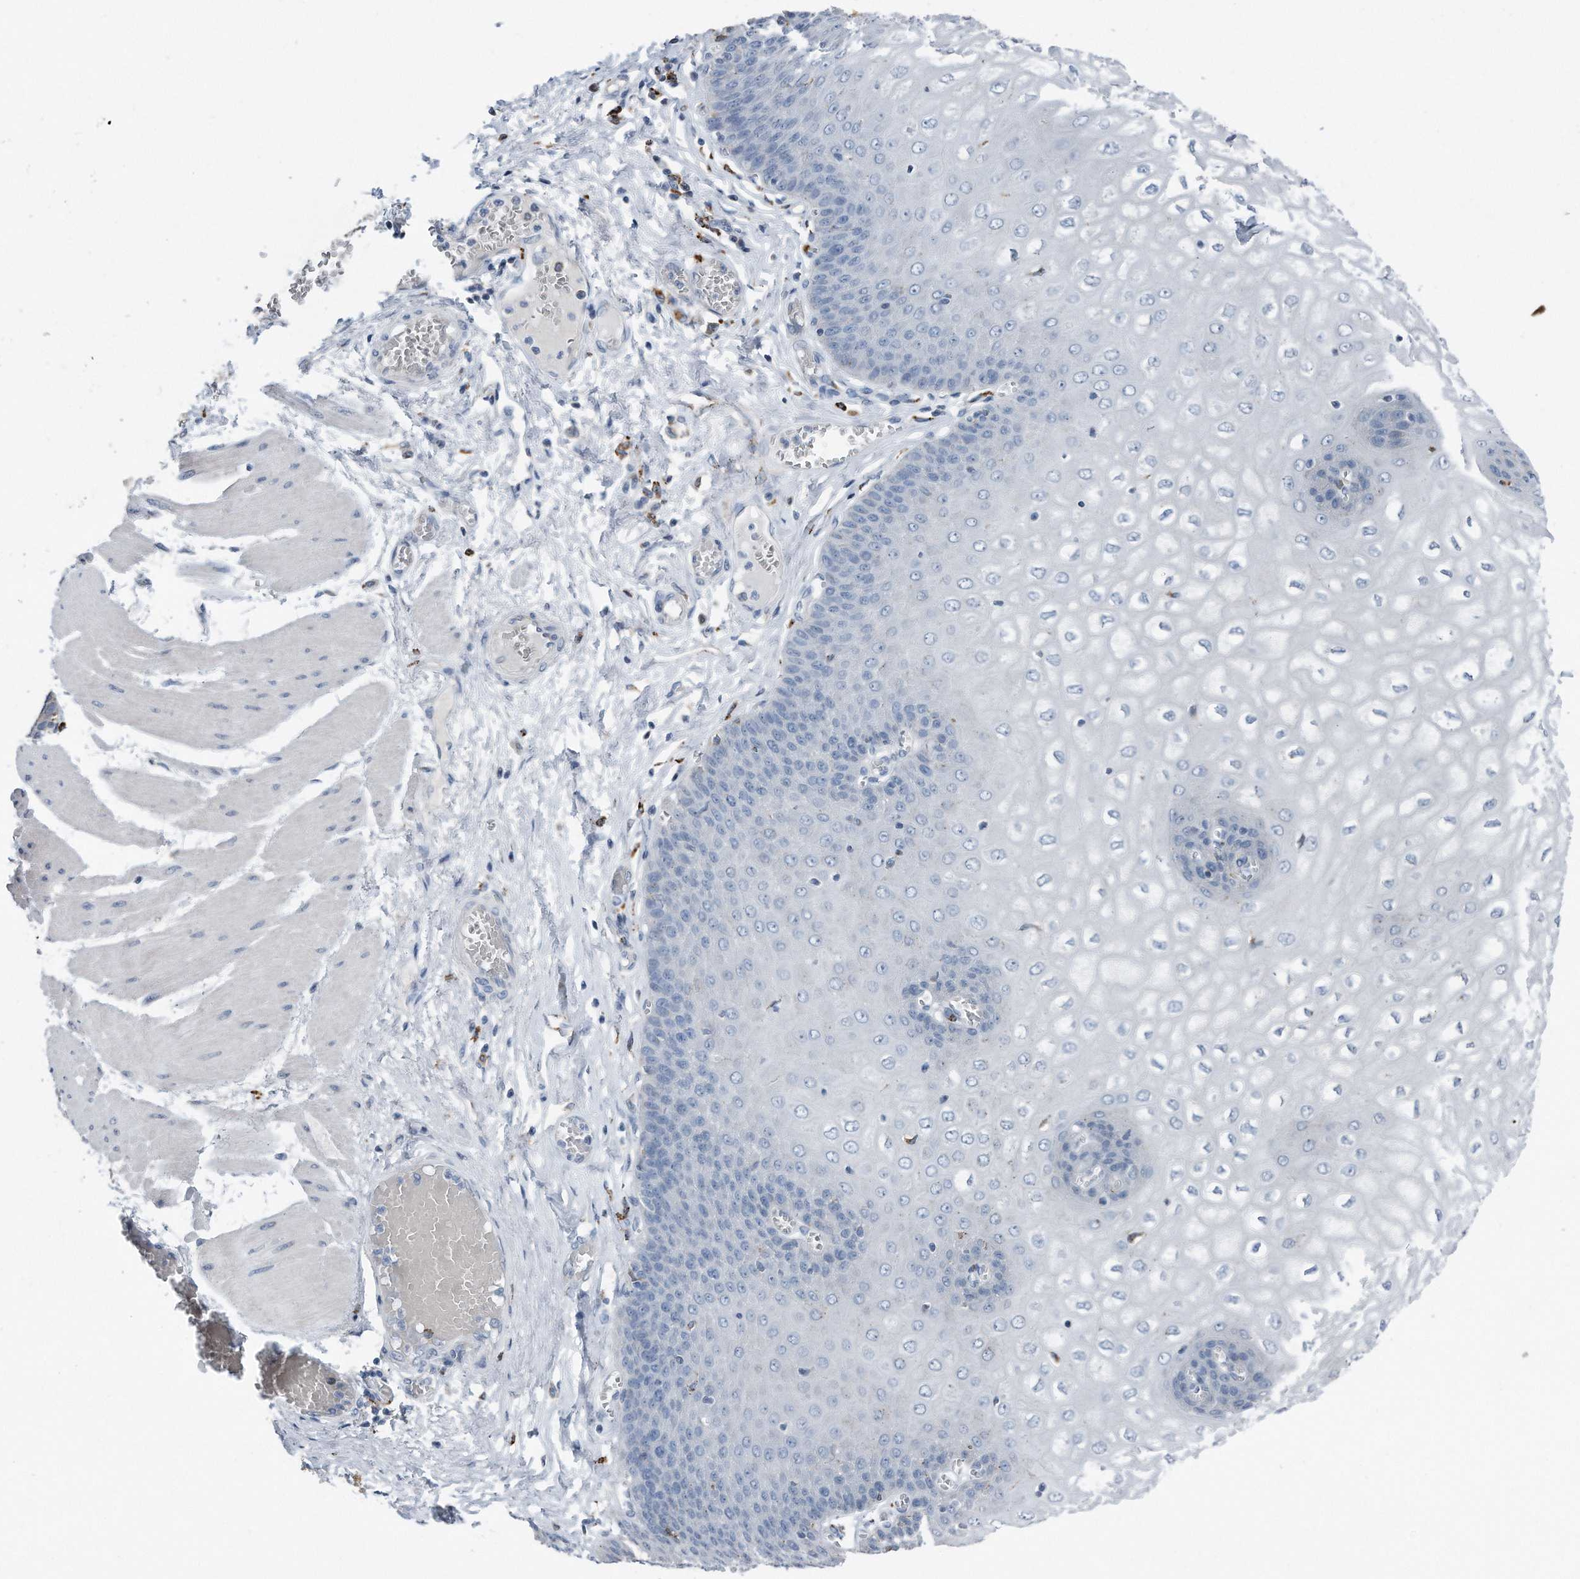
{"staining": {"intensity": "weak", "quantity": "<25%", "location": "cytoplasmic/membranous"}, "tissue": "esophagus", "cell_type": "Squamous epithelial cells", "image_type": "normal", "snomed": [{"axis": "morphology", "description": "Normal tissue, NOS"}, {"axis": "topography", "description": "Esophagus"}], "caption": "IHC image of benign human esophagus stained for a protein (brown), which demonstrates no positivity in squamous epithelial cells.", "gene": "ZNF772", "patient": {"sex": "male", "age": 60}}